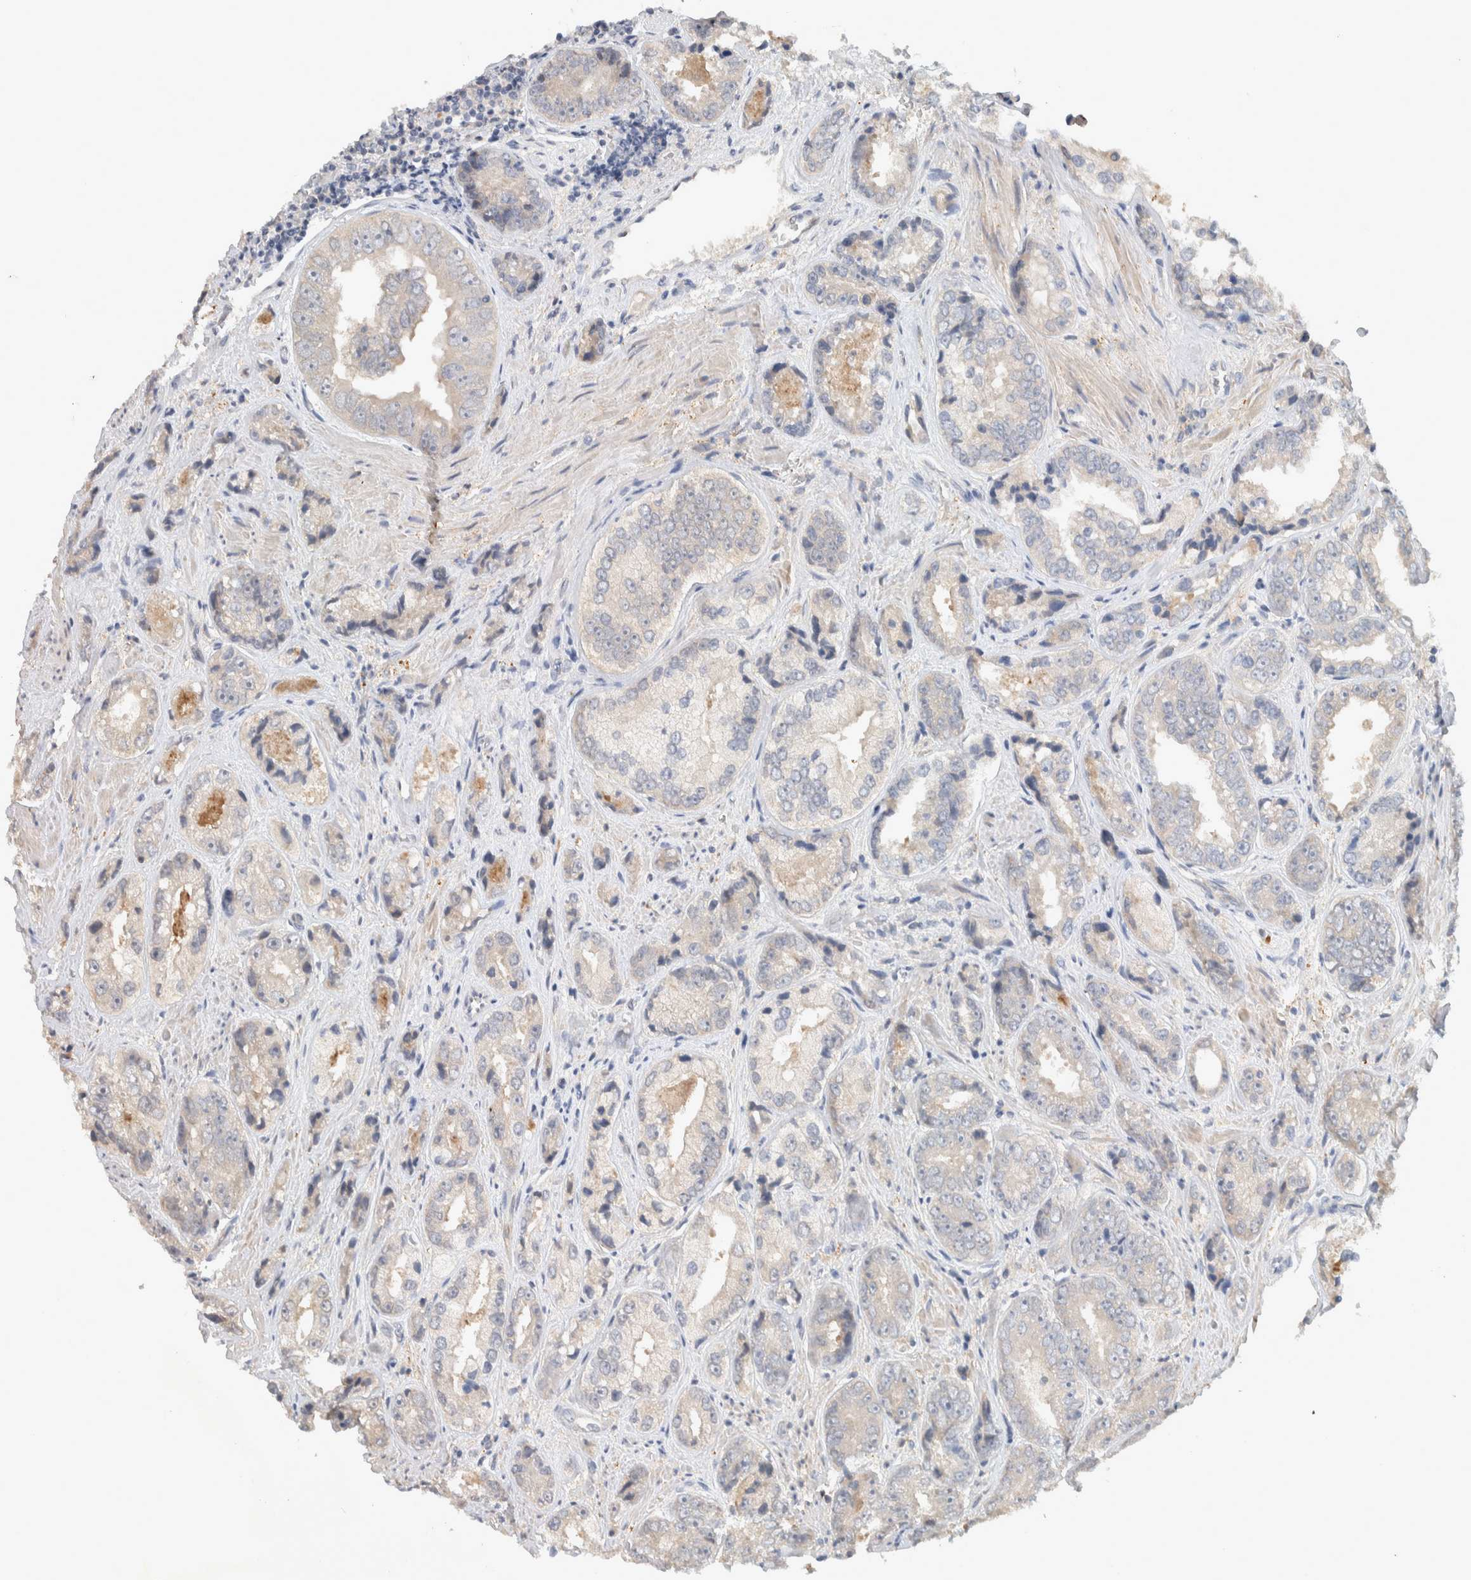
{"staining": {"intensity": "weak", "quantity": "<25%", "location": "cytoplasmic/membranous"}, "tissue": "prostate cancer", "cell_type": "Tumor cells", "image_type": "cancer", "snomed": [{"axis": "morphology", "description": "Adenocarcinoma, High grade"}, {"axis": "topography", "description": "Prostate"}], "caption": "The immunohistochemistry image has no significant expression in tumor cells of high-grade adenocarcinoma (prostate) tissue.", "gene": "DEPTOR", "patient": {"sex": "male", "age": 61}}